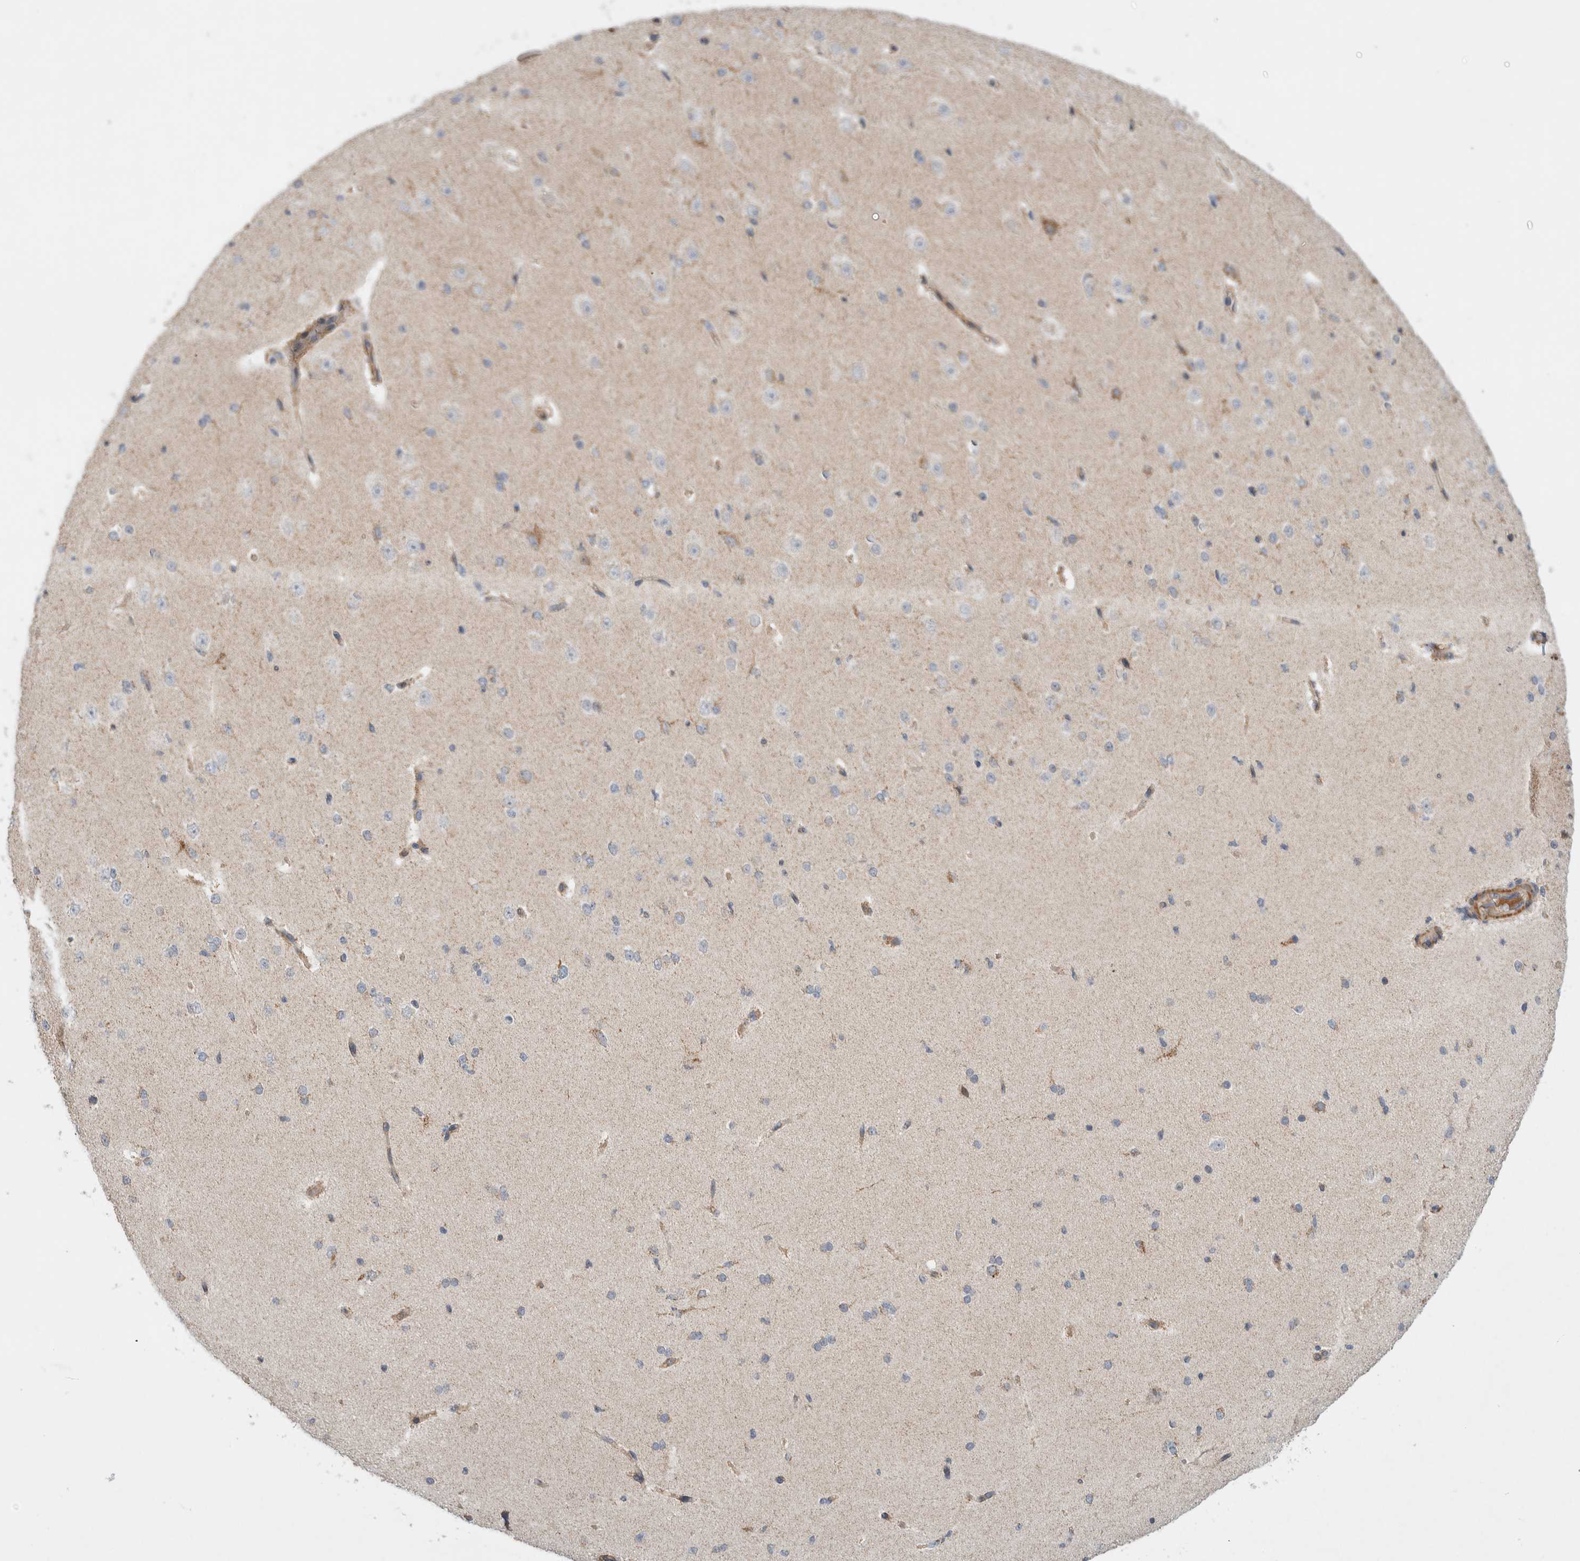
{"staining": {"intensity": "moderate", "quantity": ">75%", "location": "cytoplasmic/membranous"}, "tissue": "cerebral cortex", "cell_type": "Endothelial cells", "image_type": "normal", "snomed": [{"axis": "morphology", "description": "Normal tissue, NOS"}, {"axis": "morphology", "description": "Developmental malformation"}, {"axis": "topography", "description": "Cerebral cortex"}], "caption": "Immunohistochemical staining of normal human cerebral cortex exhibits medium levels of moderate cytoplasmic/membranous positivity in about >75% of endothelial cells.", "gene": "MRPS28", "patient": {"sex": "female", "age": 30}}